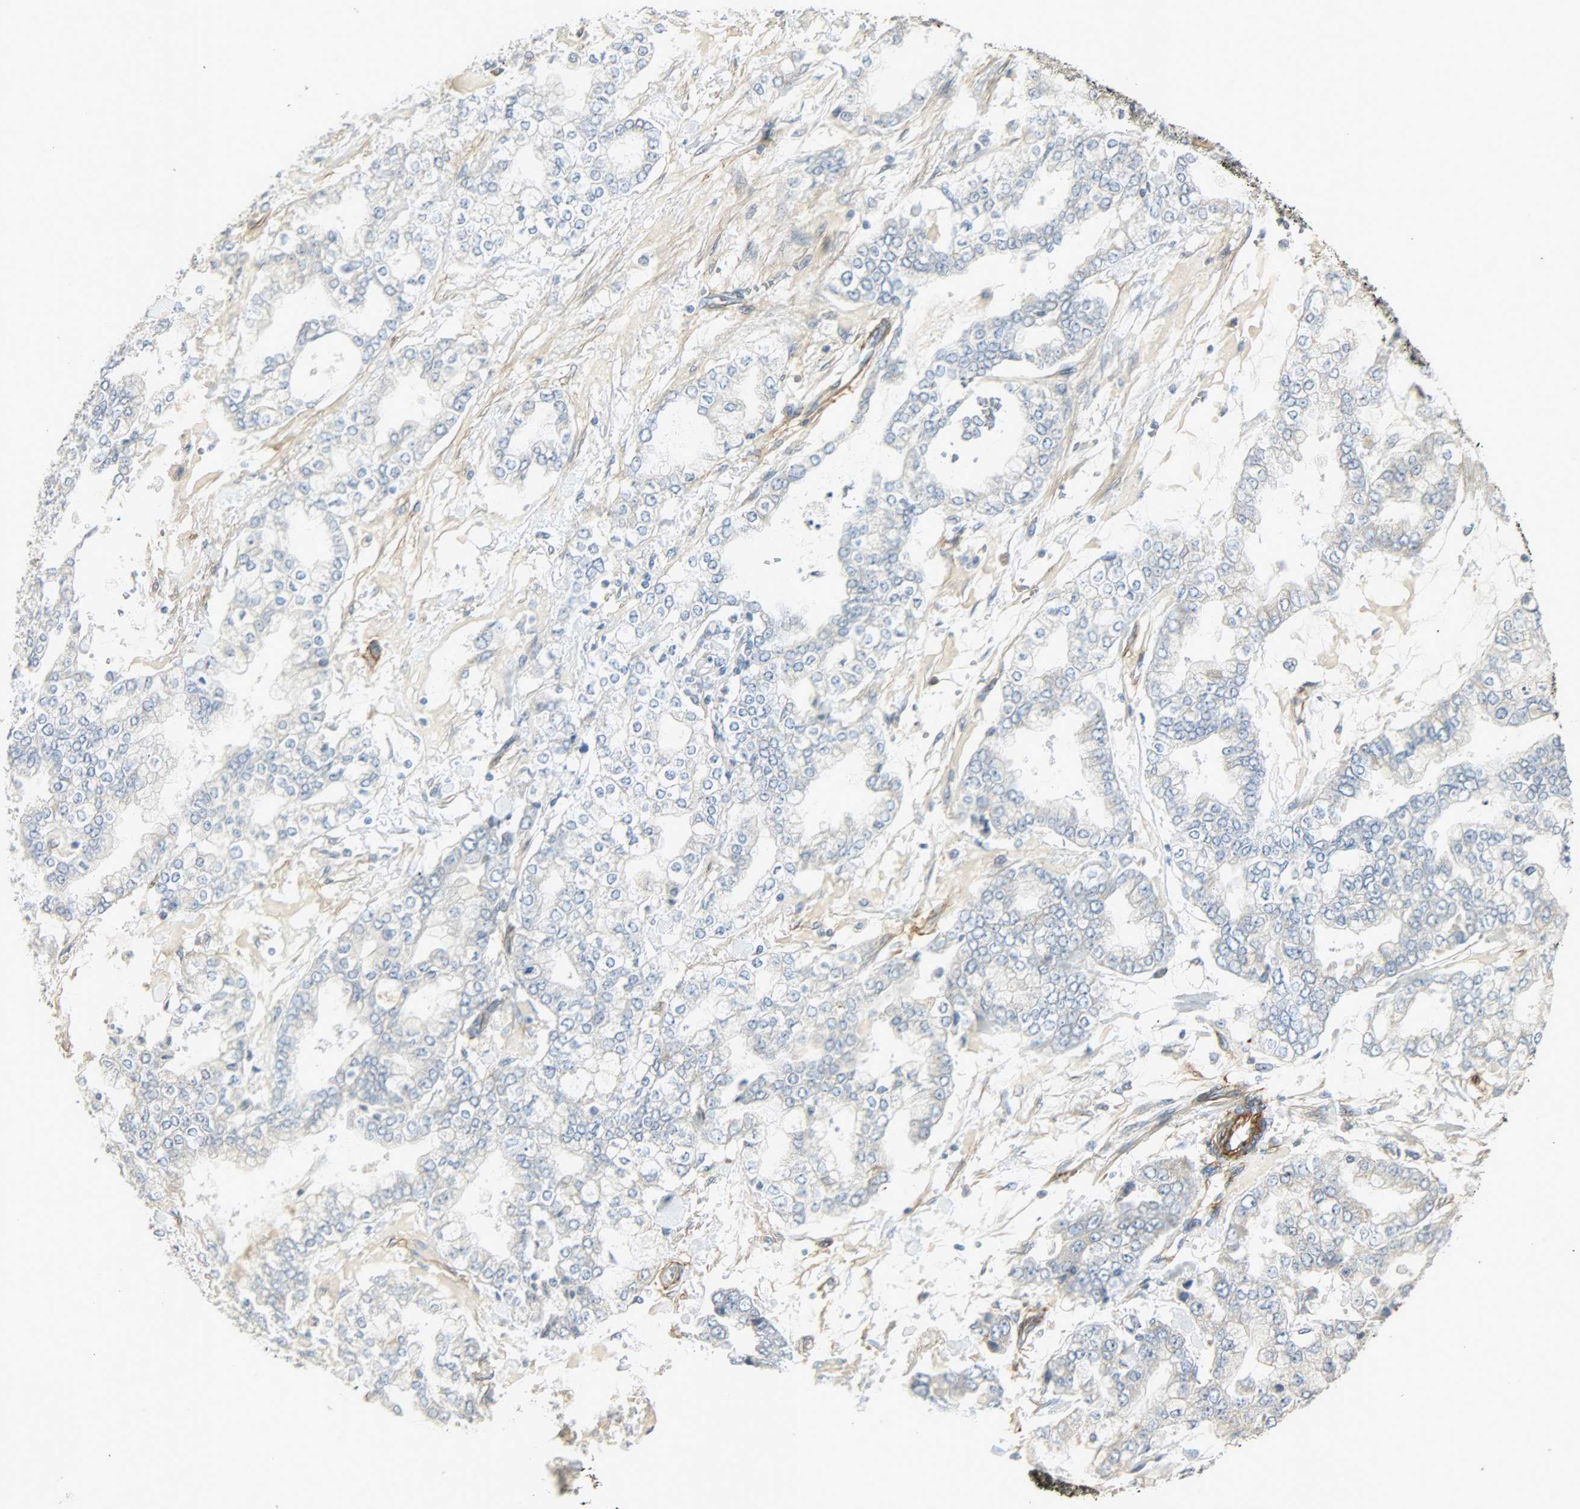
{"staining": {"intensity": "negative", "quantity": "none", "location": "none"}, "tissue": "stomach cancer", "cell_type": "Tumor cells", "image_type": "cancer", "snomed": [{"axis": "morphology", "description": "Normal tissue, NOS"}, {"axis": "morphology", "description": "Adenocarcinoma, NOS"}, {"axis": "topography", "description": "Stomach, upper"}, {"axis": "topography", "description": "Stomach"}], "caption": "Tumor cells are negative for brown protein staining in stomach cancer.", "gene": "ENPEP", "patient": {"sex": "male", "age": 76}}